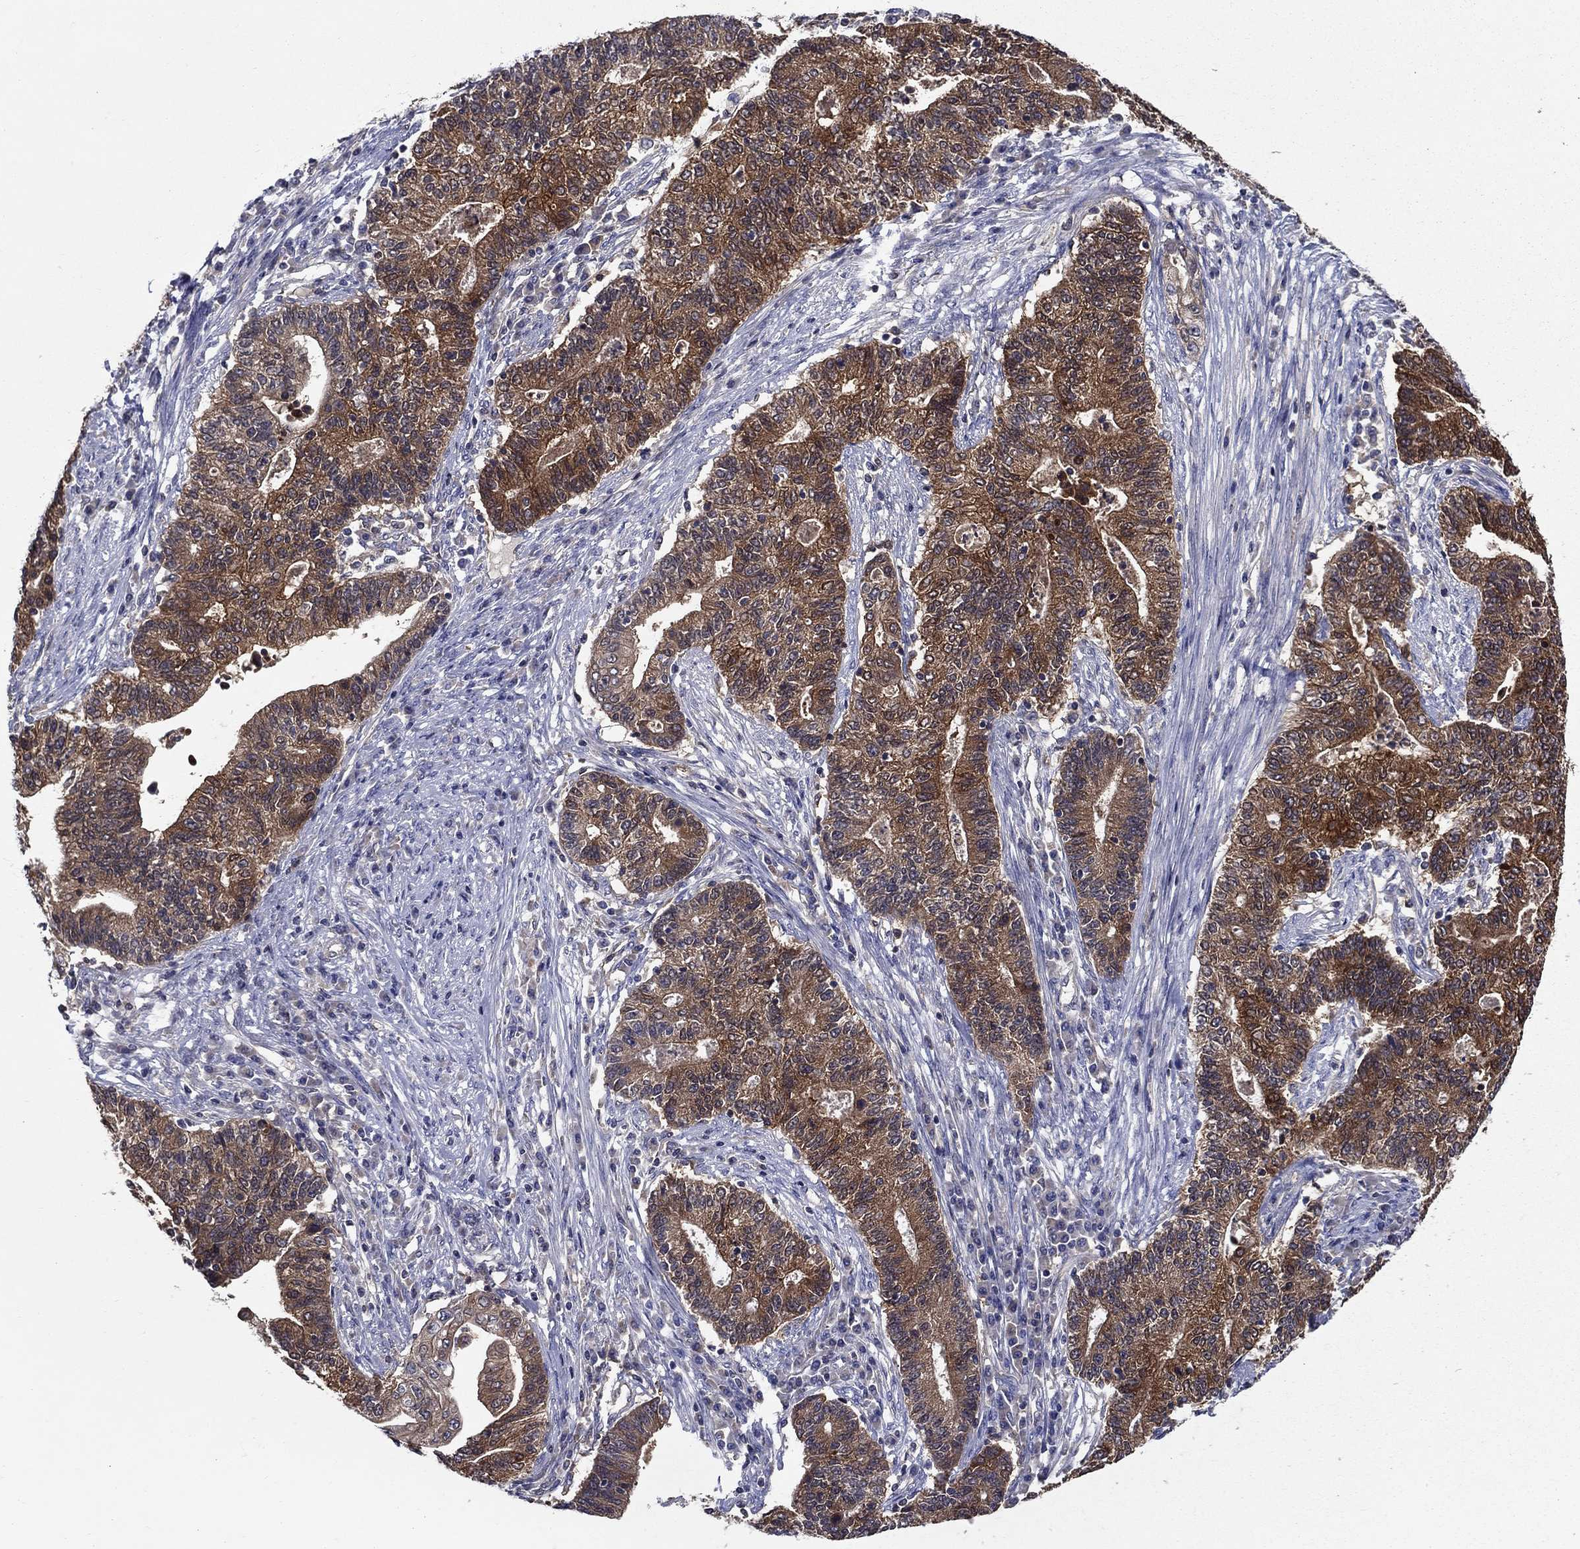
{"staining": {"intensity": "strong", "quantity": ">75%", "location": "cytoplasmic/membranous"}, "tissue": "endometrial cancer", "cell_type": "Tumor cells", "image_type": "cancer", "snomed": [{"axis": "morphology", "description": "Adenocarcinoma, NOS"}, {"axis": "topography", "description": "Uterus"}, {"axis": "topography", "description": "Endometrium"}], "caption": "This is a photomicrograph of immunohistochemistry (IHC) staining of adenocarcinoma (endometrial), which shows strong positivity in the cytoplasmic/membranous of tumor cells.", "gene": "GLTP", "patient": {"sex": "female", "age": 54}}